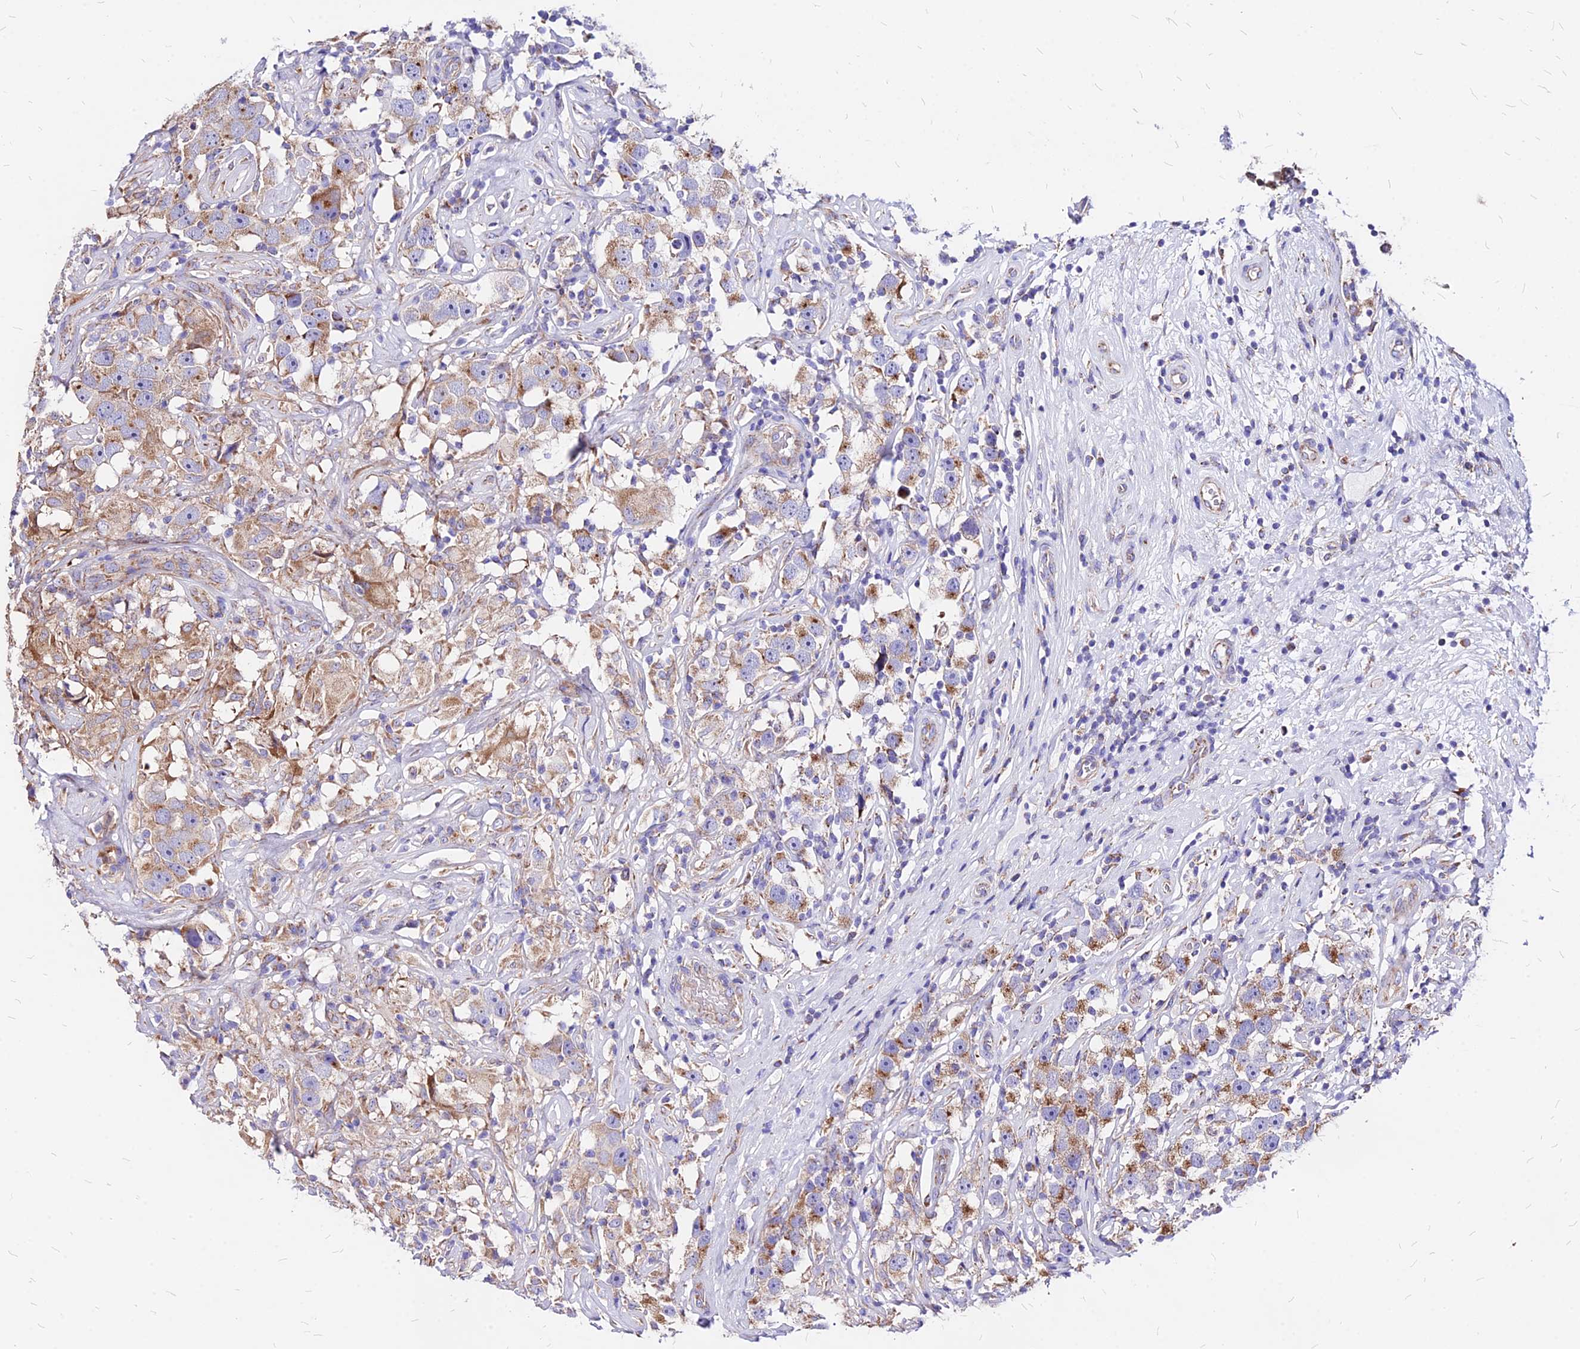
{"staining": {"intensity": "weak", "quantity": ">75%", "location": "cytoplasmic/membranous"}, "tissue": "testis cancer", "cell_type": "Tumor cells", "image_type": "cancer", "snomed": [{"axis": "morphology", "description": "Seminoma, NOS"}, {"axis": "topography", "description": "Testis"}], "caption": "About >75% of tumor cells in human testis seminoma reveal weak cytoplasmic/membranous protein staining as visualized by brown immunohistochemical staining.", "gene": "MRPL3", "patient": {"sex": "male", "age": 49}}